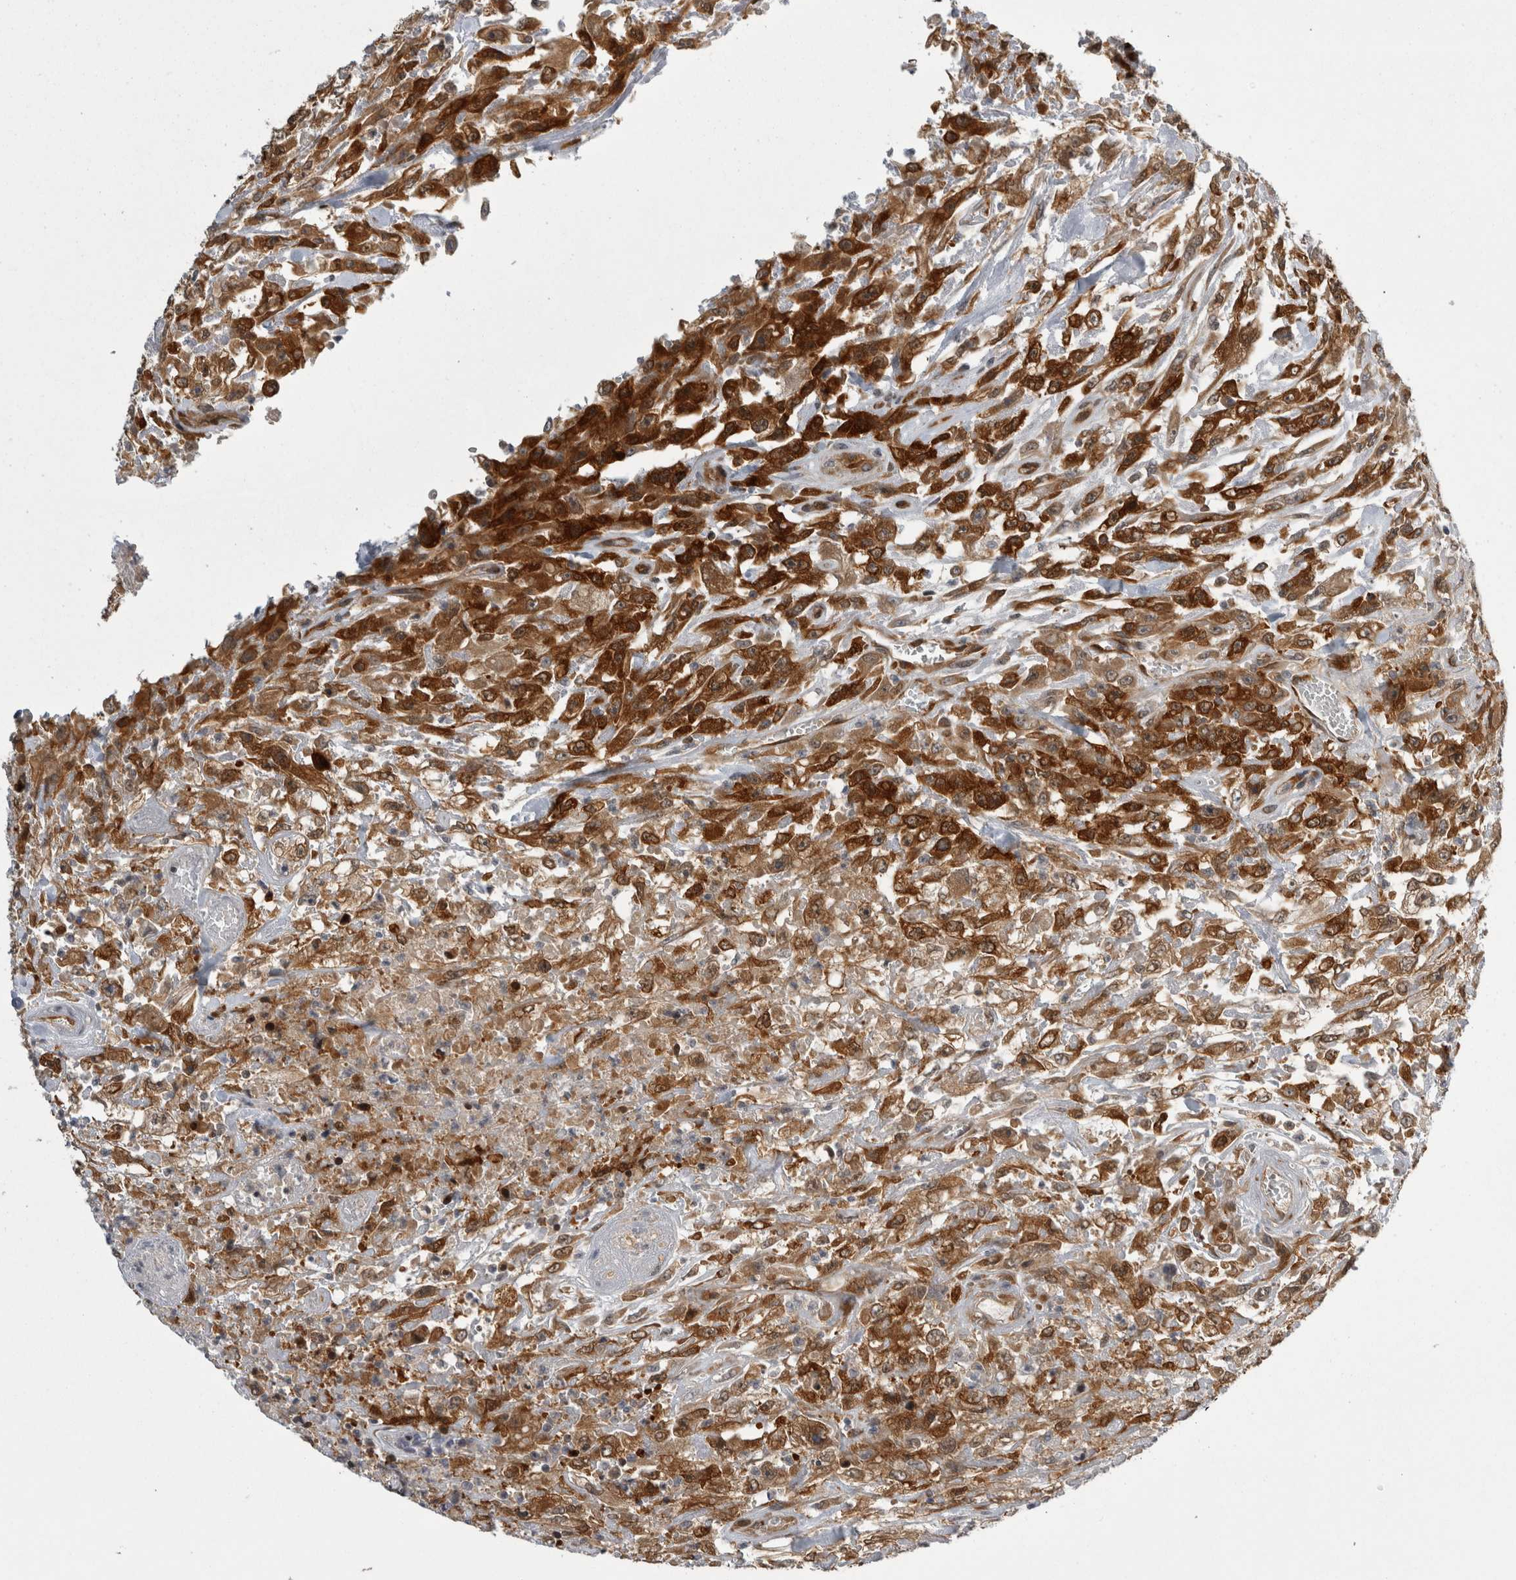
{"staining": {"intensity": "strong", "quantity": ">75%", "location": "cytoplasmic/membranous"}, "tissue": "urothelial cancer", "cell_type": "Tumor cells", "image_type": "cancer", "snomed": [{"axis": "morphology", "description": "Urothelial carcinoma, High grade"}, {"axis": "topography", "description": "Urinary bladder"}], "caption": "Approximately >75% of tumor cells in human high-grade urothelial carcinoma display strong cytoplasmic/membranous protein expression as visualized by brown immunohistochemical staining.", "gene": "CACYBP", "patient": {"sex": "male", "age": 46}}